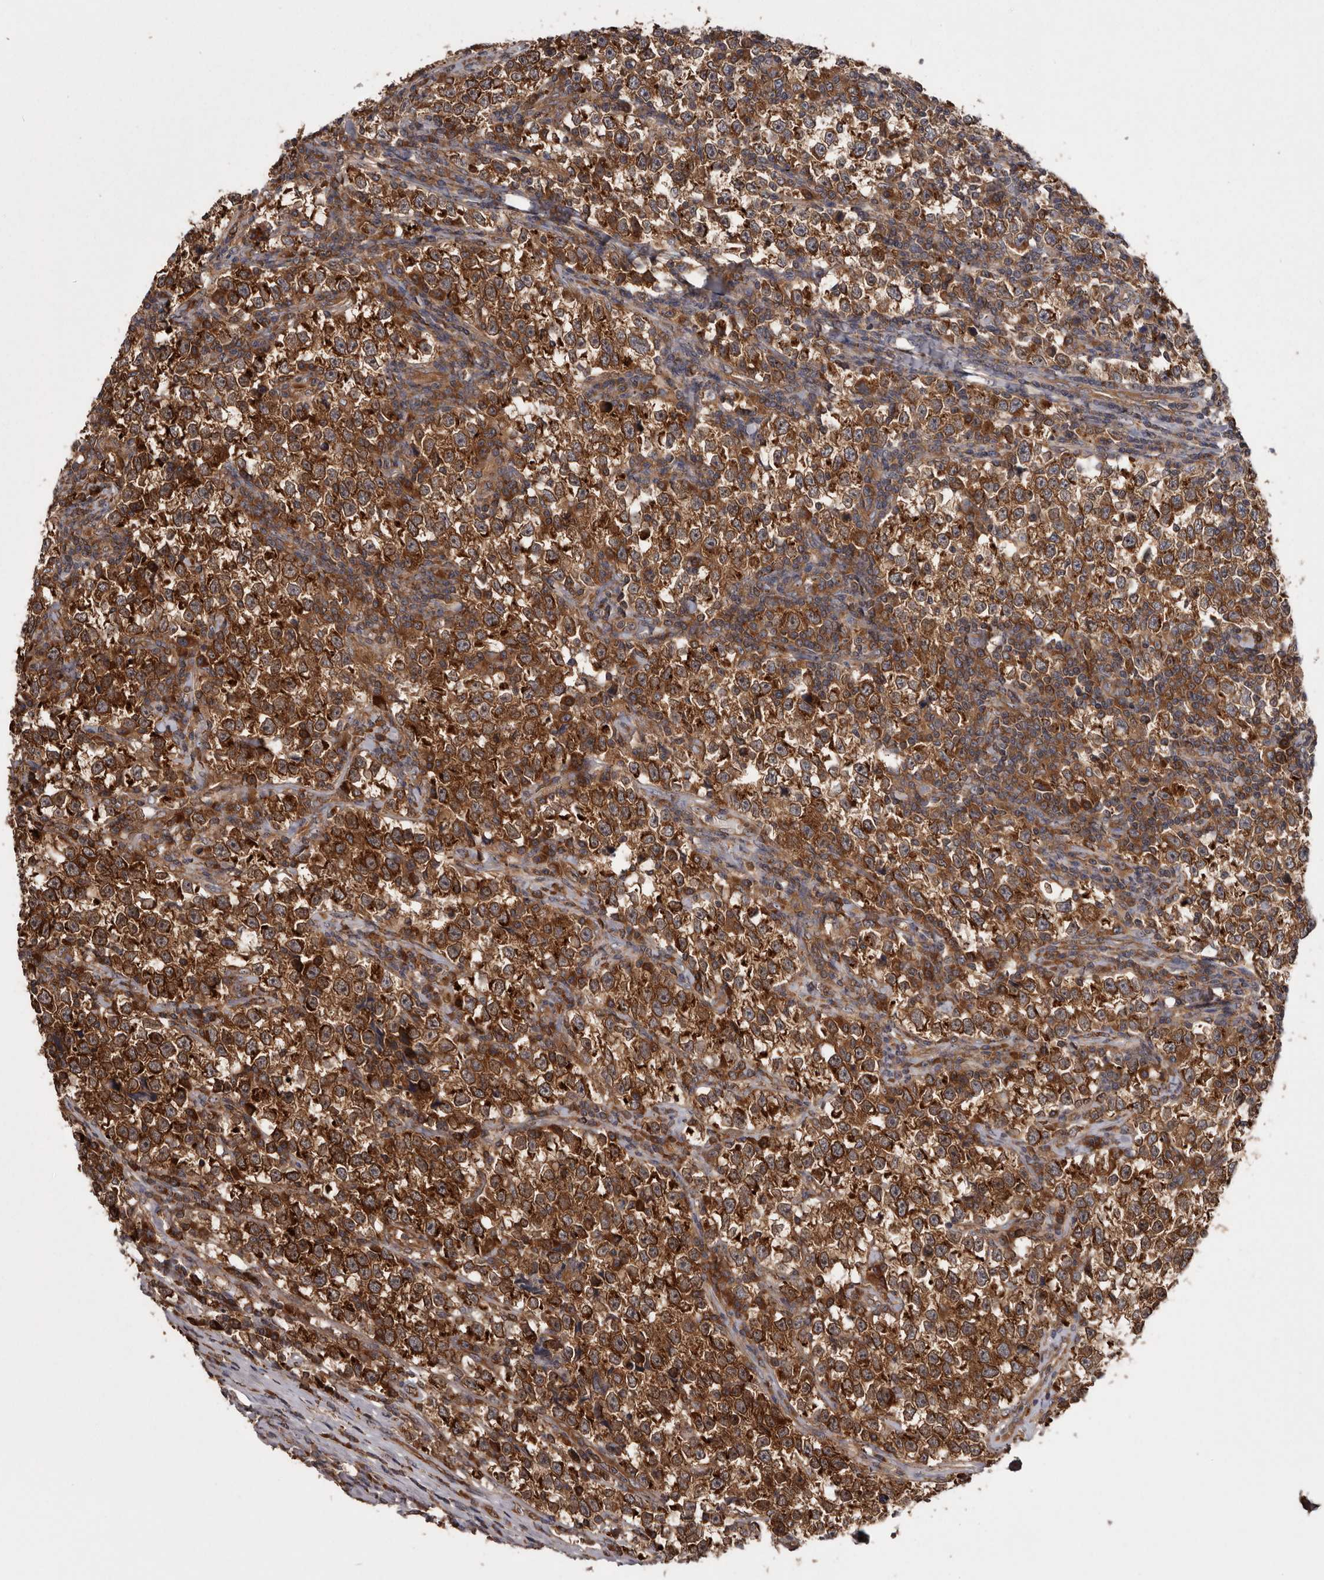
{"staining": {"intensity": "strong", "quantity": ">75%", "location": "cytoplasmic/membranous"}, "tissue": "testis cancer", "cell_type": "Tumor cells", "image_type": "cancer", "snomed": [{"axis": "morphology", "description": "Normal tissue, NOS"}, {"axis": "morphology", "description": "Seminoma, NOS"}, {"axis": "topography", "description": "Testis"}], "caption": "The immunohistochemical stain shows strong cytoplasmic/membranous expression in tumor cells of testis cancer (seminoma) tissue. (Stains: DAB (3,3'-diaminobenzidine) in brown, nuclei in blue, Microscopy: brightfield microscopy at high magnification).", "gene": "DARS1", "patient": {"sex": "male", "age": 43}}